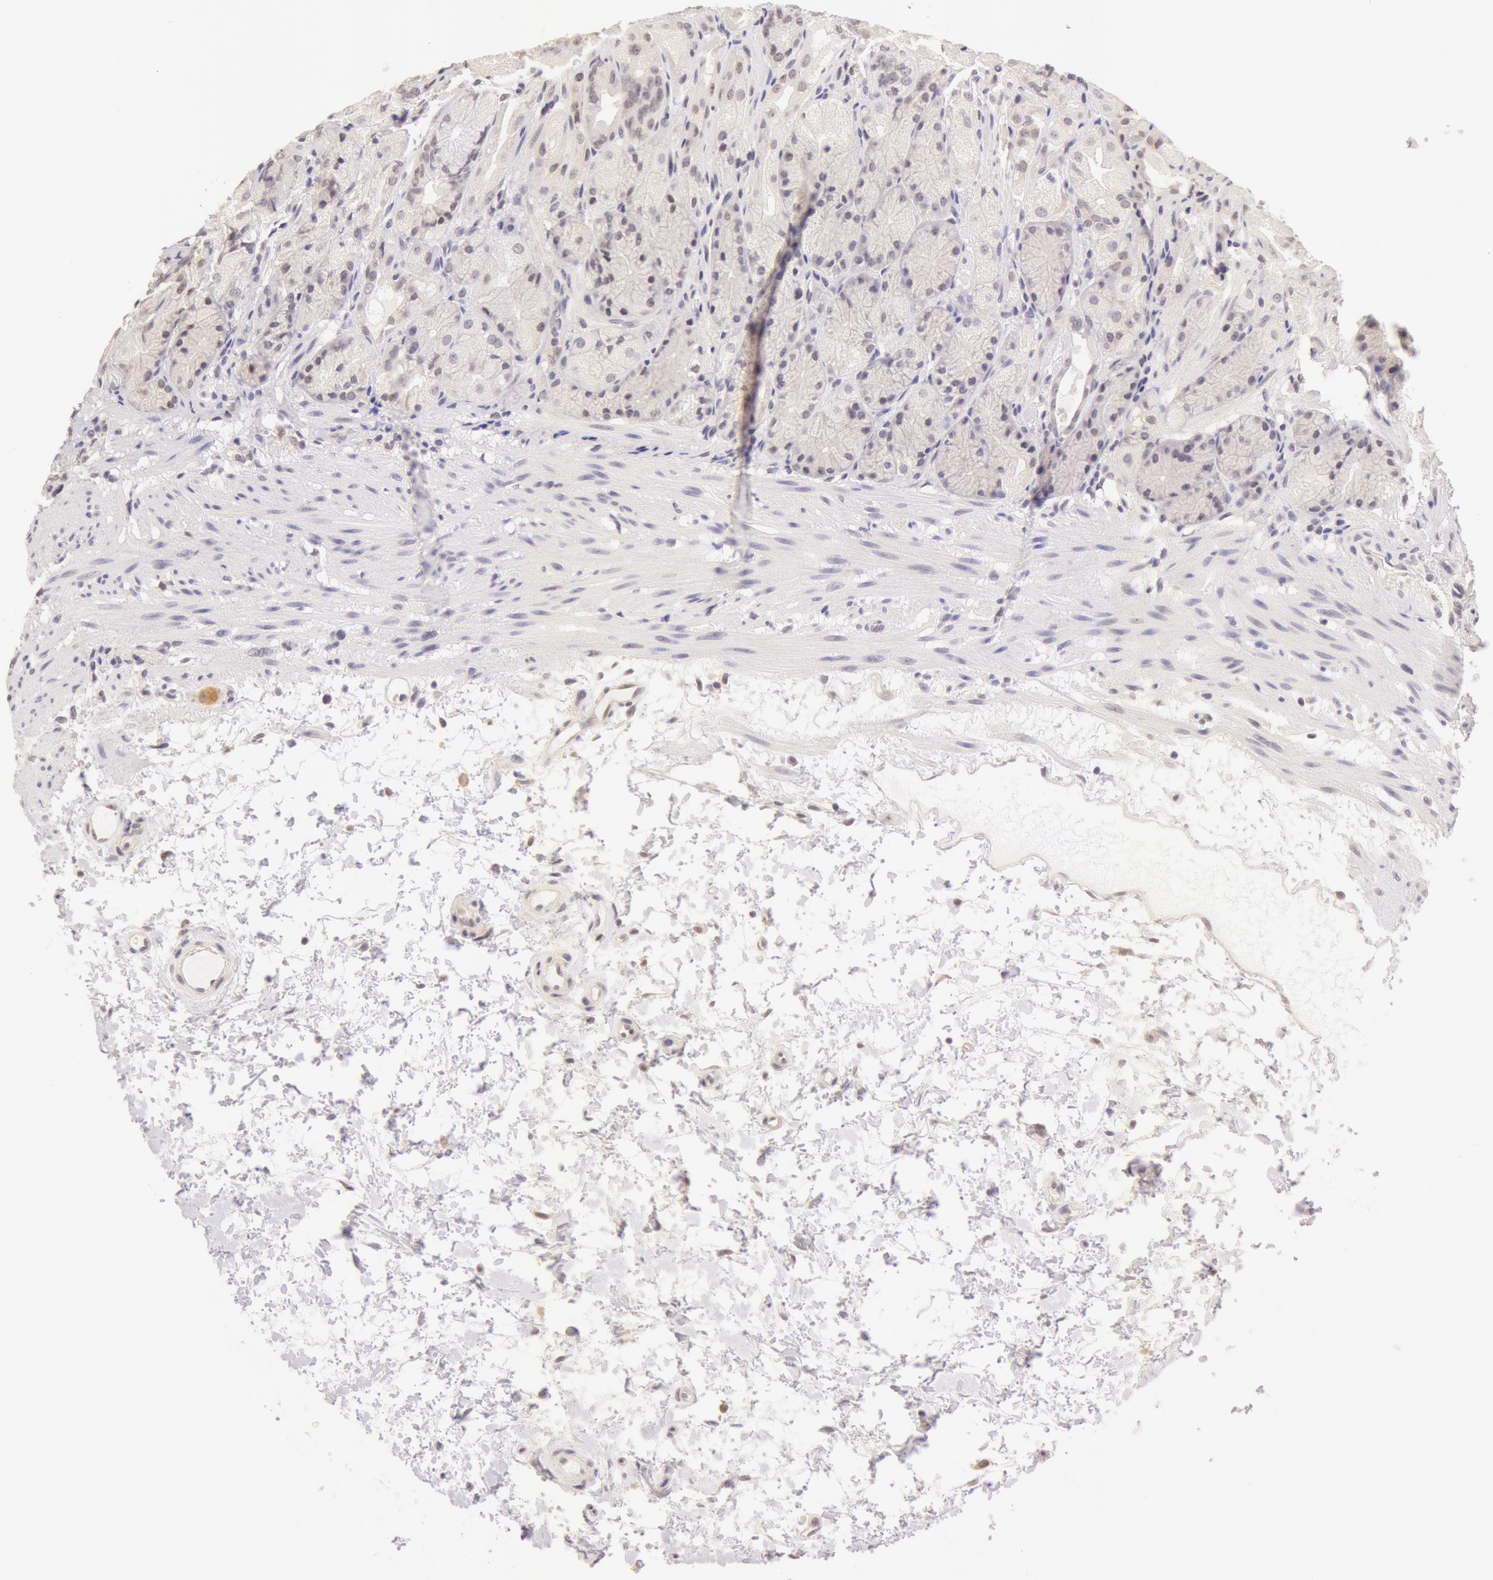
{"staining": {"intensity": "negative", "quantity": "none", "location": "none"}, "tissue": "stomach", "cell_type": "Glandular cells", "image_type": "normal", "snomed": [{"axis": "morphology", "description": "Normal tissue, NOS"}, {"axis": "topography", "description": "Stomach, upper"}], "caption": "The image shows no significant positivity in glandular cells of stomach.", "gene": "ZNF597", "patient": {"sex": "female", "age": 75}}